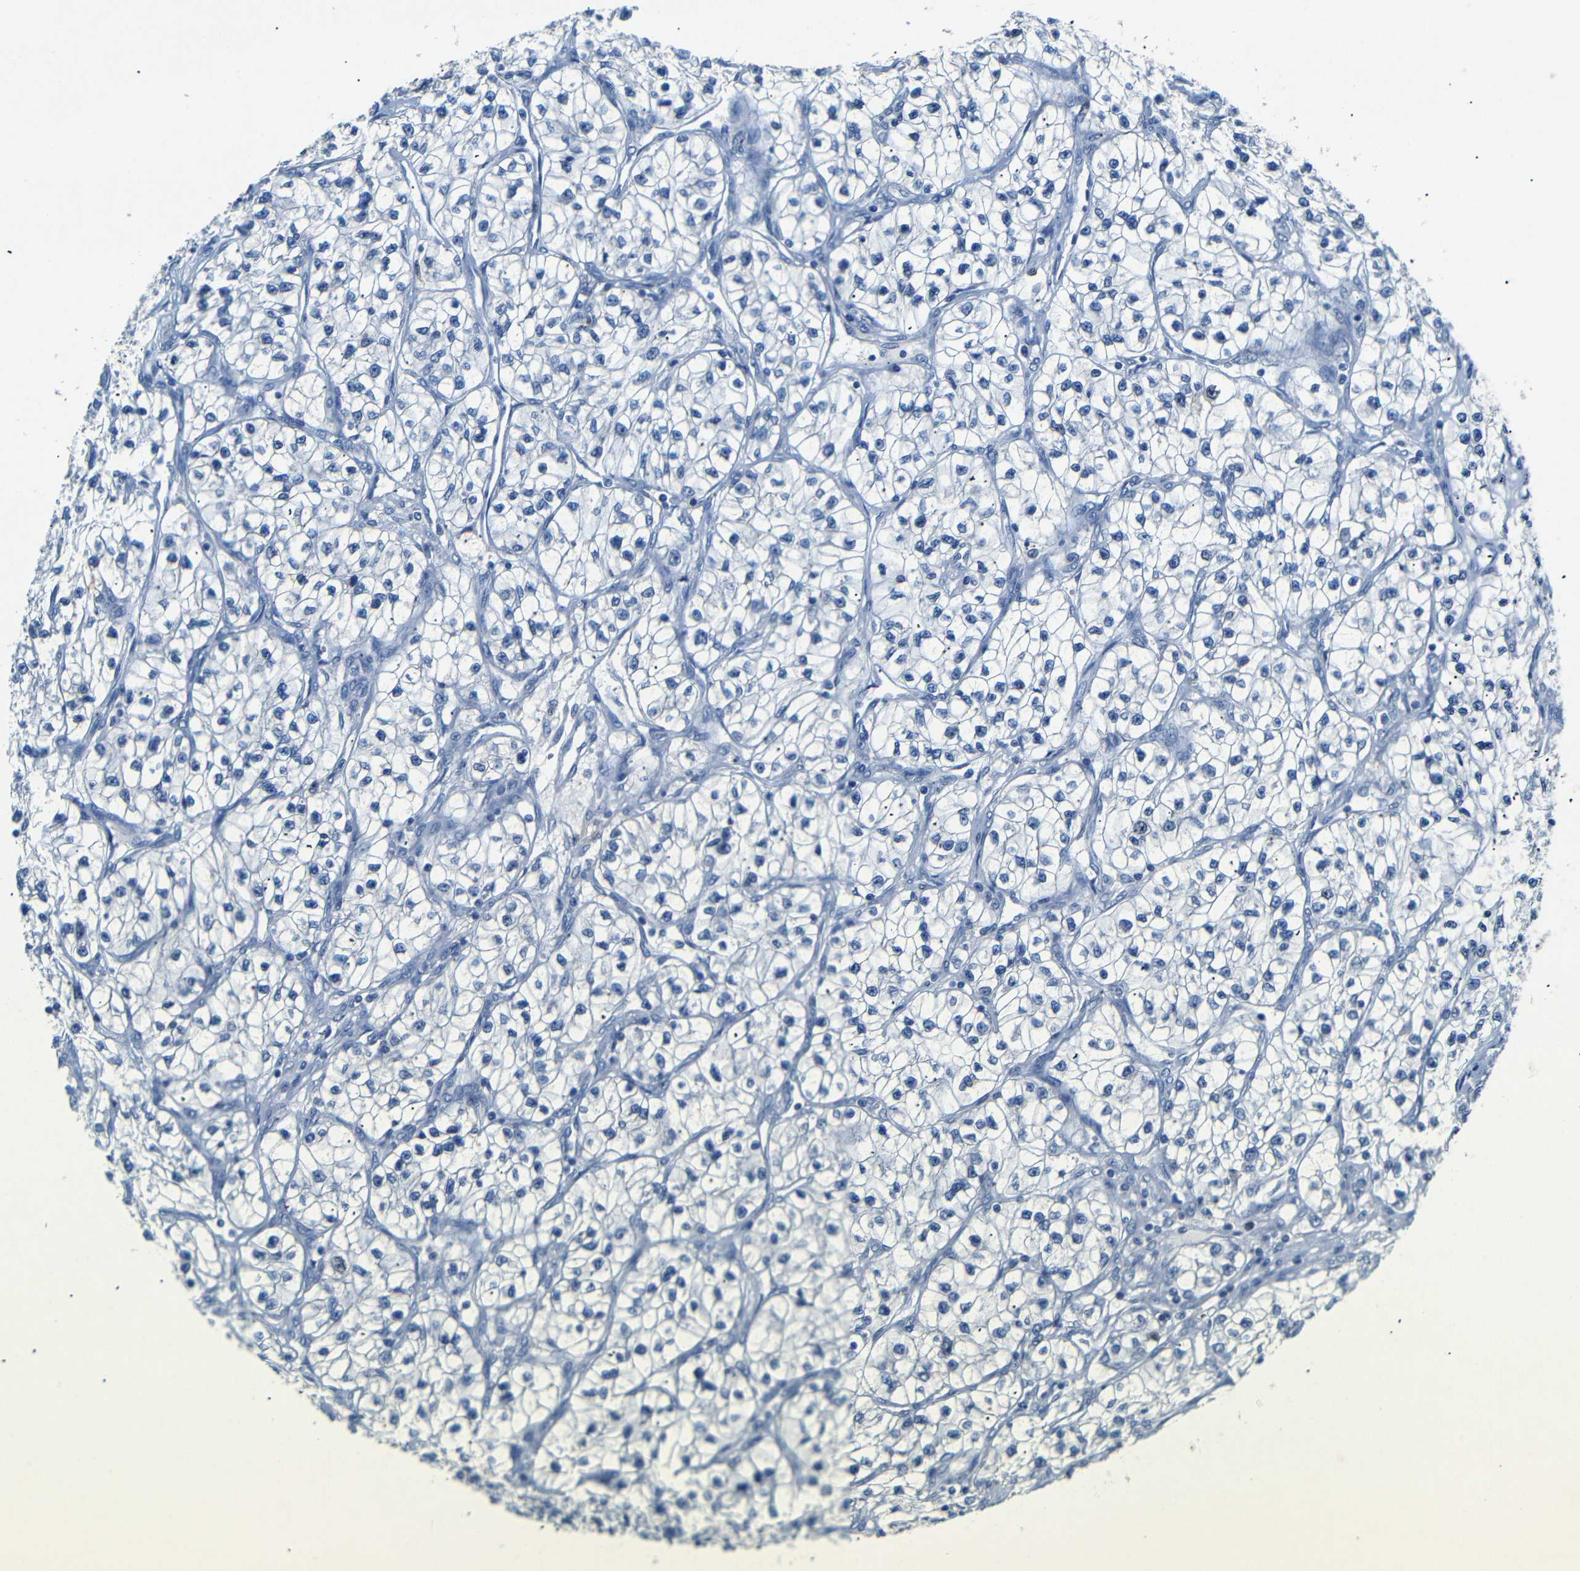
{"staining": {"intensity": "negative", "quantity": "none", "location": "none"}, "tissue": "renal cancer", "cell_type": "Tumor cells", "image_type": "cancer", "snomed": [{"axis": "morphology", "description": "Adenocarcinoma, NOS"}, {"axis": "topography", "description": "Kidney"}], "caption": "The photomicrograph exhibits no significant expression in tumor cells of renal cancer (adenocarcinoma). (Brightfield microscopy of DAB (3,3'-diaminobenzidine) immunohistochemistry (IHC) at high magnification).", "gene": "INCENP", "patient": {"sex": "female", "age": 57}}